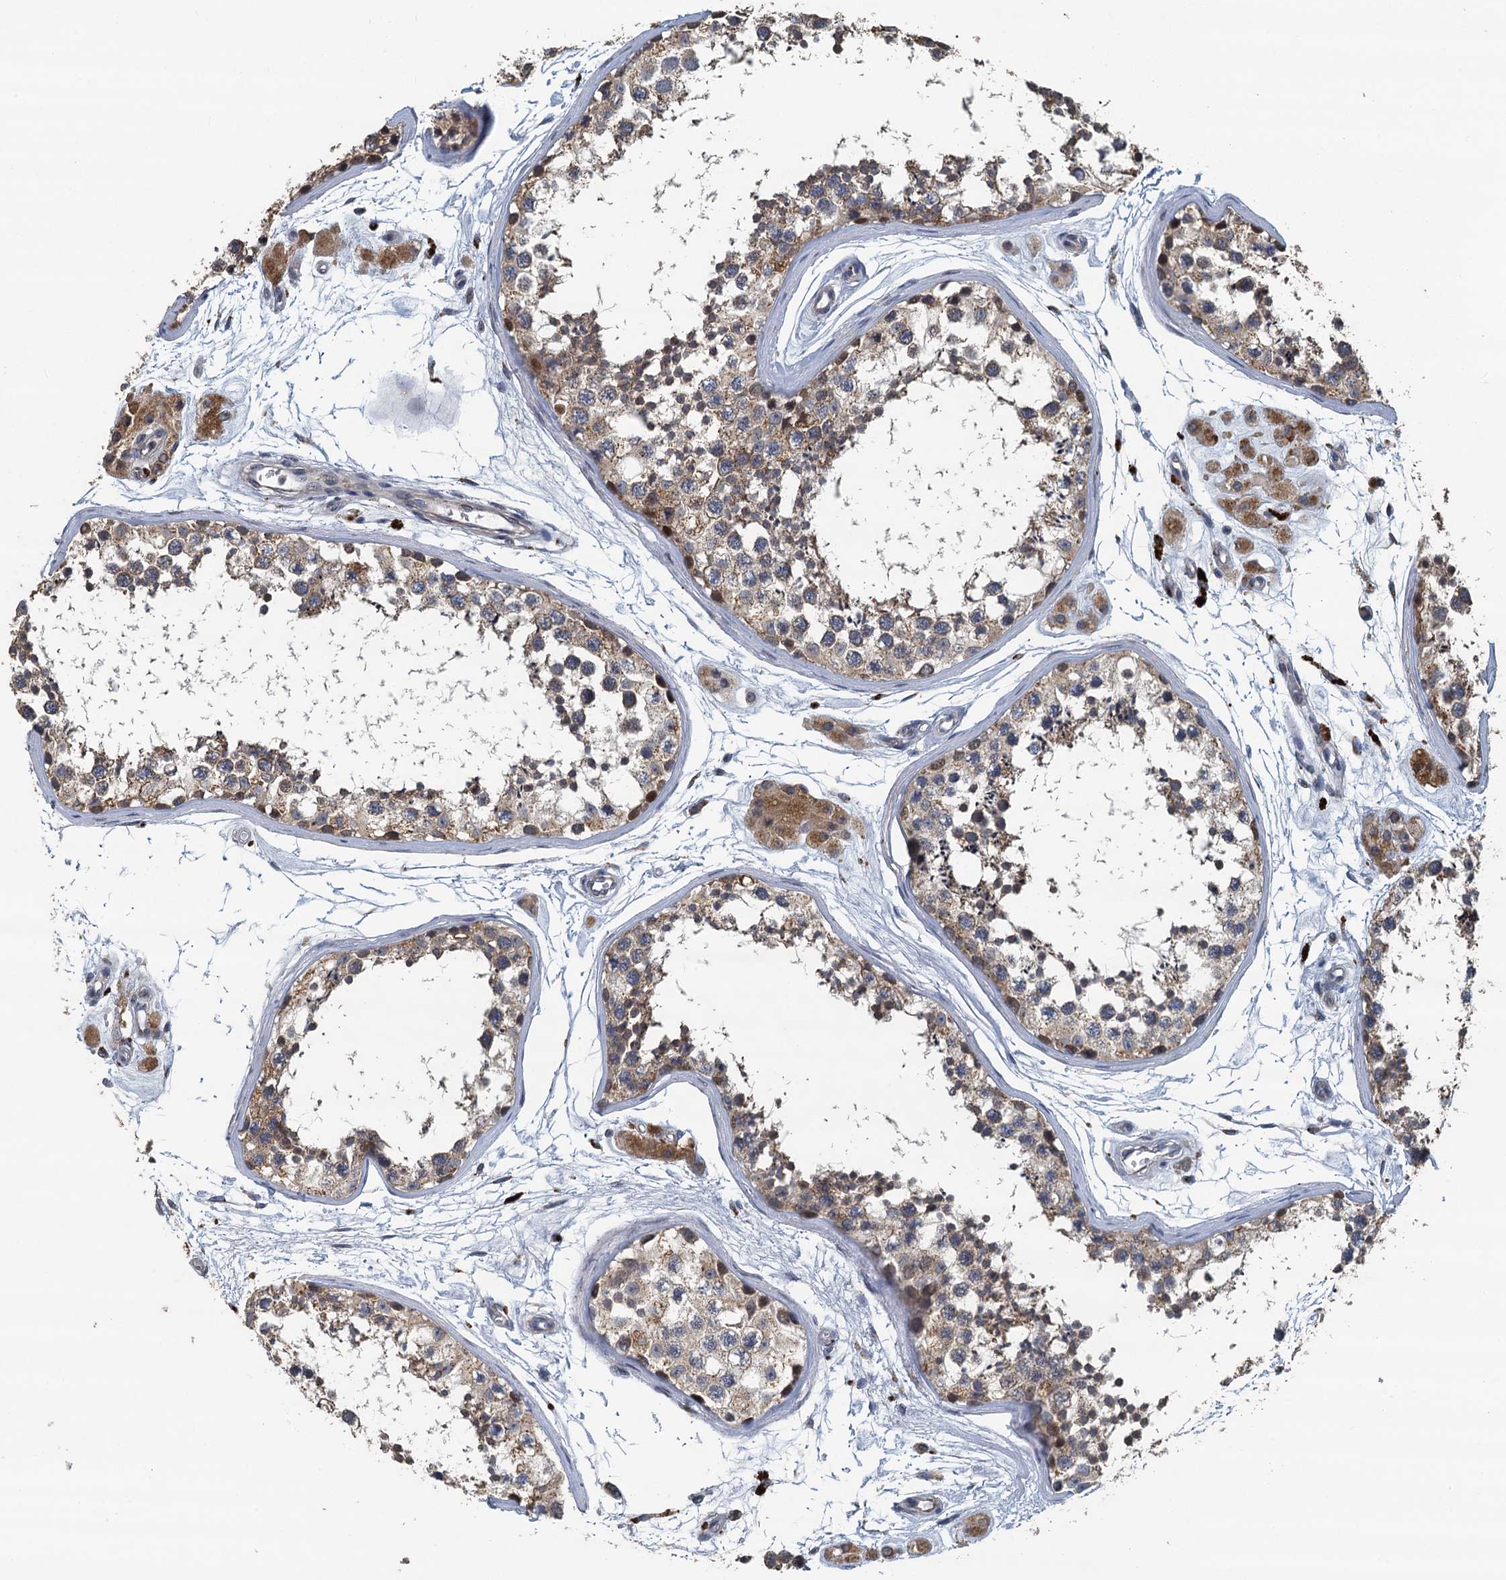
{"staining": {"intensity": "weak", "quantity": "25%-75%", "location": "cytoplasmic/membranous"}, "tissue": "testis", "cell_type": "Cells in seminiferous ducts", "image_type": "normal", "snomed": [{"axis": "morphology", "description": "Normal tissue, NOS"}, {"axis": "topography", "description": "Testis"}], "caption": "A brown stain shows weak cytoplasmic/membranous positivity of a protein in cells in seminiferous ducts of unremarkable testis. (DAB = brown stain, brightfield microscopy at high magnification).", "gene": "AGRN", "patient": {"sex": "male", "age": 56}}